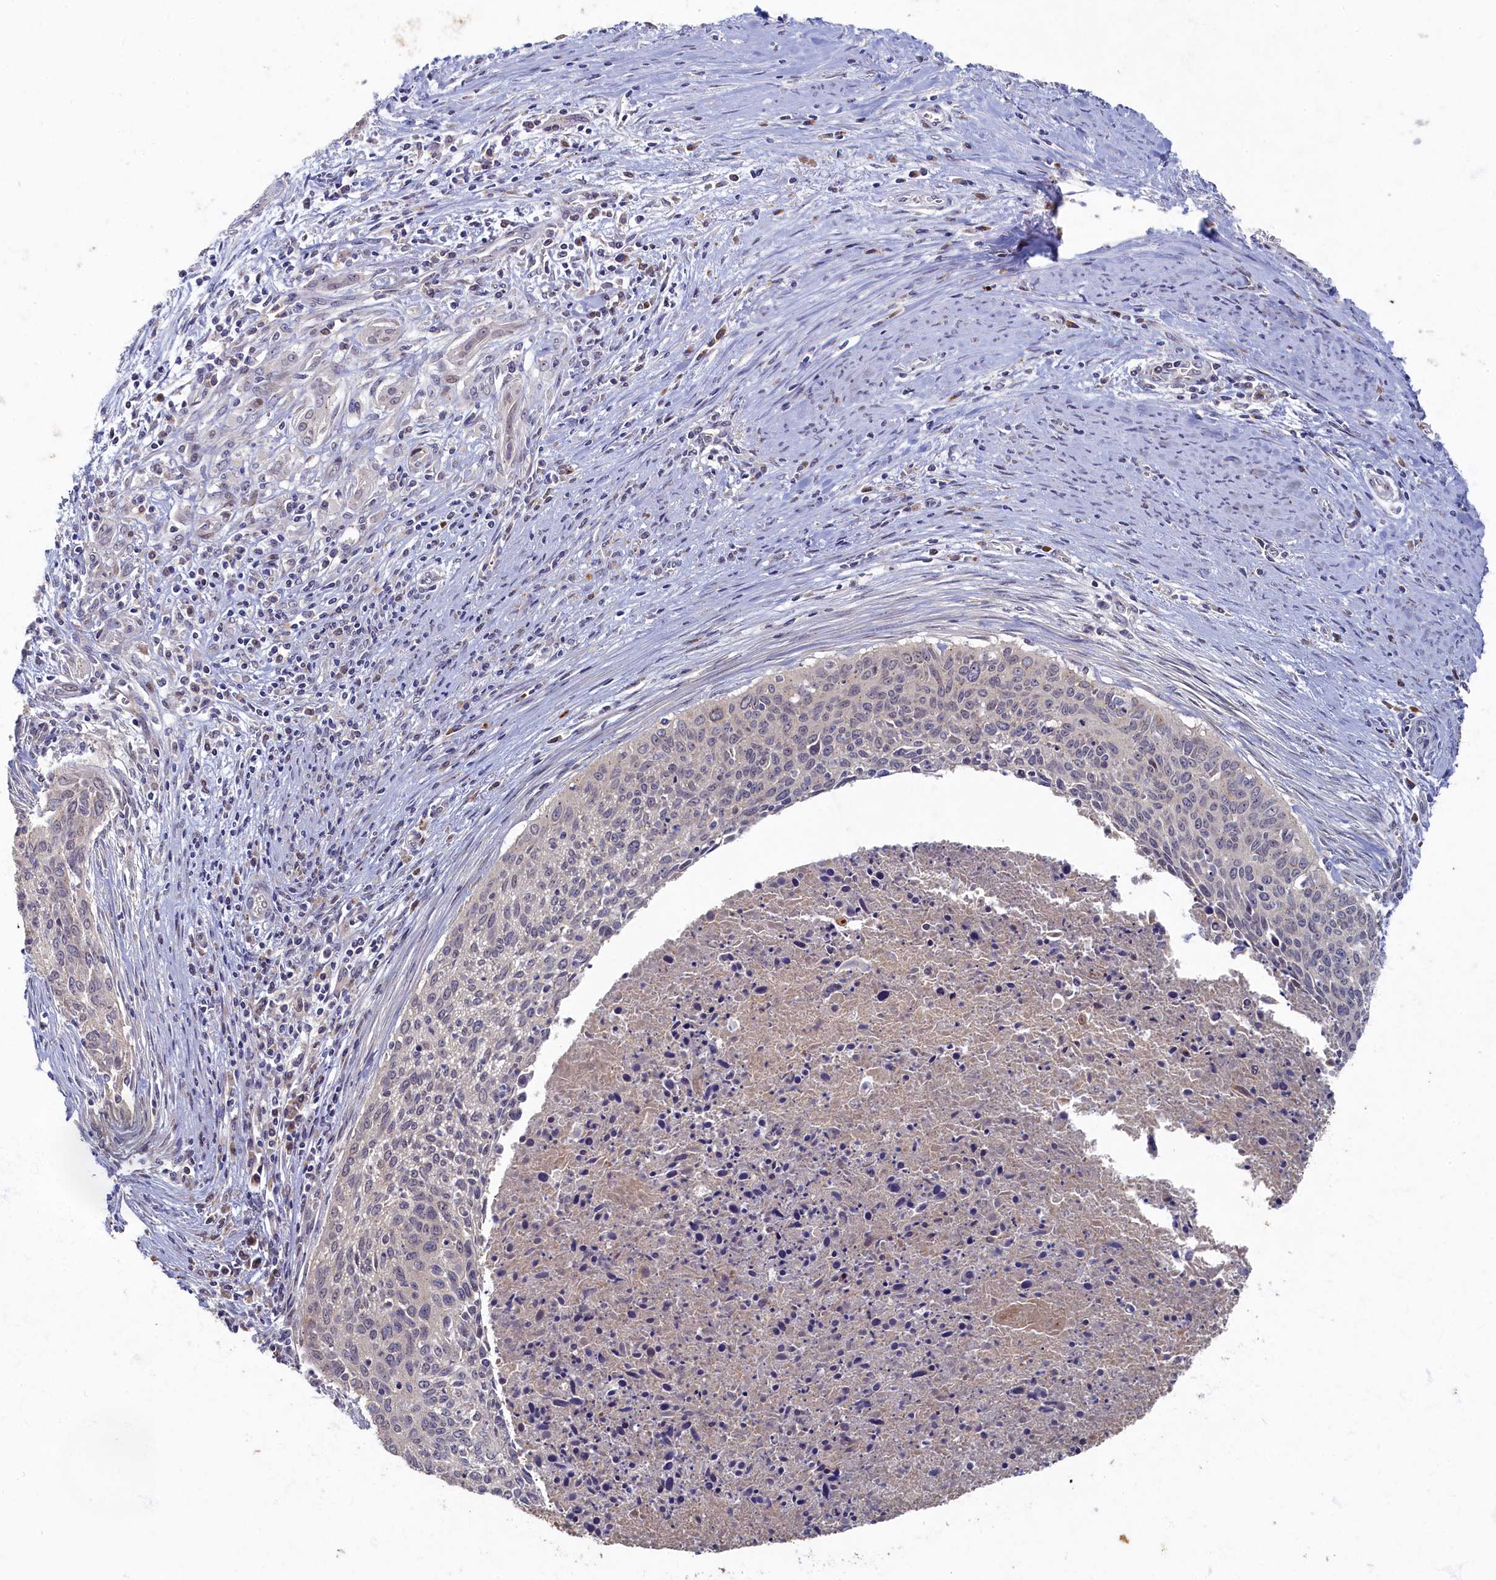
{"staining": {"intensity": "moderate", "quantity": "<25%", "location": "cytoplasmic/membranous"}, "tissue": "cervical cancer", "cell_type": "Tumor cells", "image_type": "cancer", "snomed": [{"axis": "morphology", "description": "Squamous cell carcinoma, NOS"}, {"axis": "topography", "description": "Cervix"}], "caption": "Brown immunohistochemical staining in cervical squamous cell carcinoma displays moderate cytoplasmic/membranous expression in about <25% of tumor cells.", "gene": "HUNK", "patient": {"sex": "female", "age": 55}}